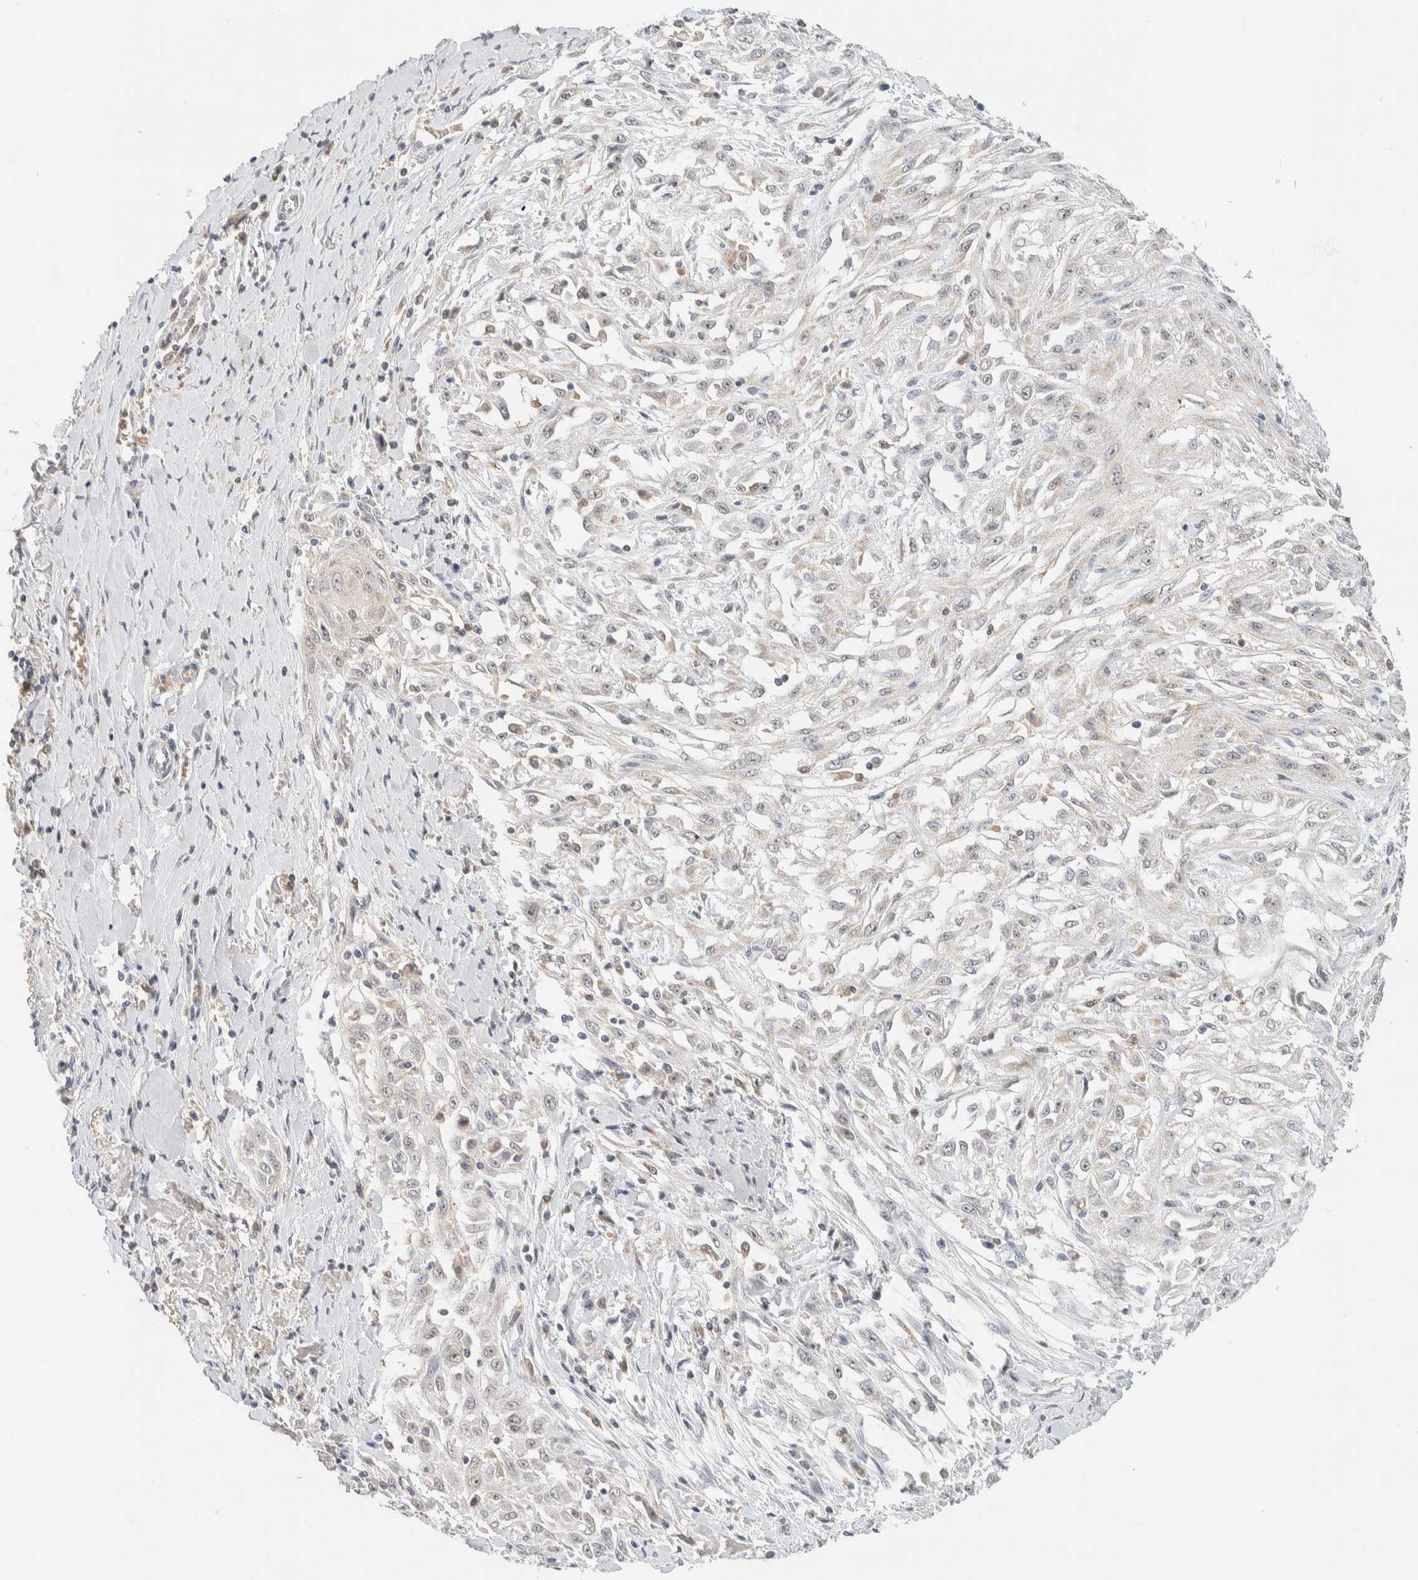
{"staining": {"intensity": "negative", "quantity": "none", "location": "none"}, "tissue": "skin cancer", "cell_type": "Tumor cells", "image_type": "cancer", "snomed": [{"axis": "morphology", "description": "Squamous cell carcinoma, NOS"}, {"axis": "morphology", "description": "Squamous cell carcinoma, metastatic, NOS"}, {"axis": "topography", "description": "Skin"}, {"axis": "topography", "description": "Lymph node"}], "caption": "Immunohistochemistry micrograph of skin metastatic squamous cell carcinoma stained for a protein (brown), which displays no expression in tumor cells.", "gene": "HDHD3", "patient": {"sex": "male", "age": 75}}